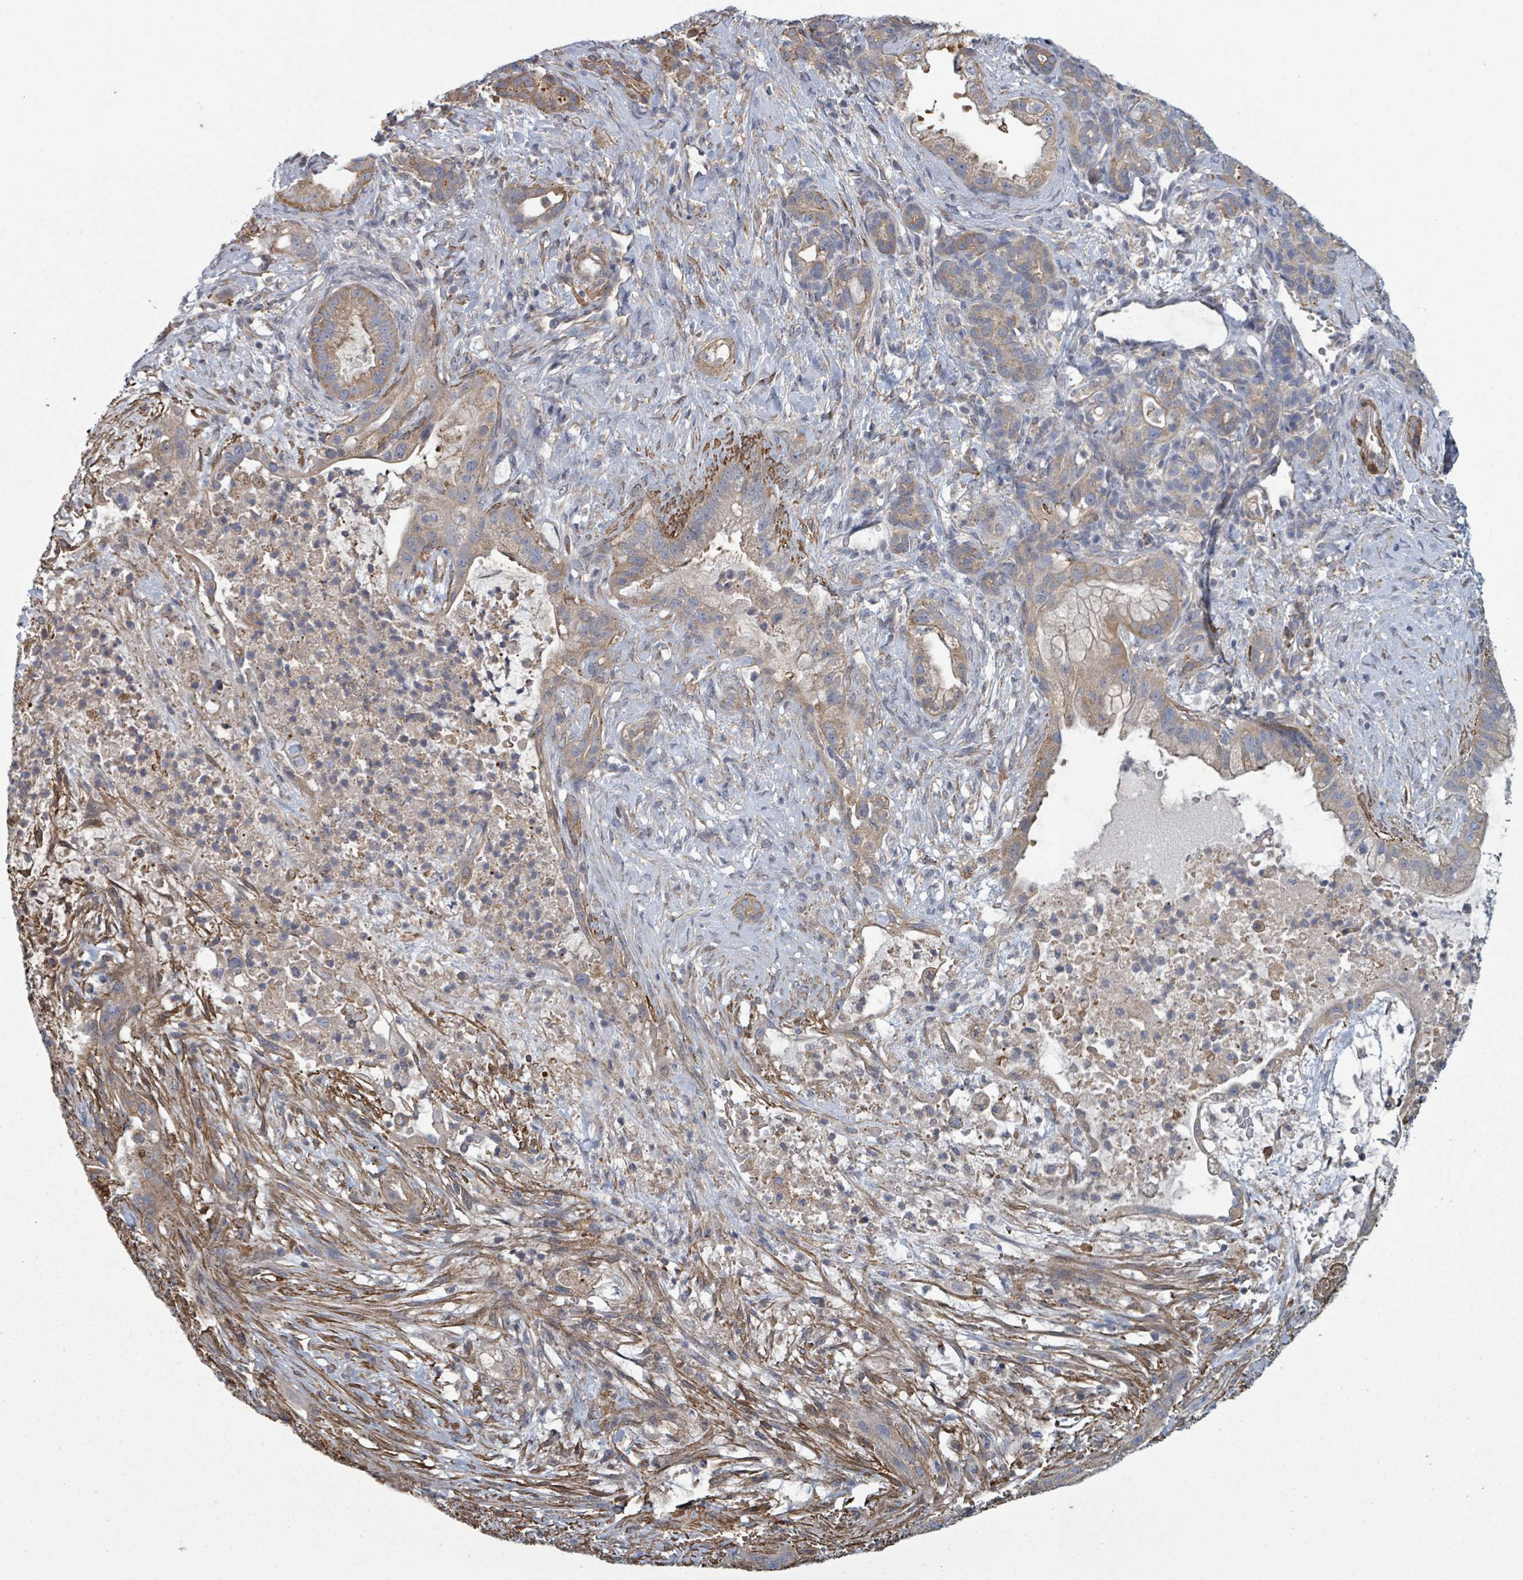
{"staining": {"intensity": "moderate", "quantity": "<25%", "location": "cytoplasmic/membranous"}, "tissue": "pancreatic cancer", "cell_type": "Tumor cells", "image_type": "cancer", "snomed": [{"axis": "morphology", "description": "Adenocarcinoma, NOS"}, {"axis": "topography", "description": "Pancreas"}], "caption": "Pancreatic cancer was stained to show a protein in brown. There is low levels of moderate cytoplasmic/membranous positivity in about <25% of tumor cells. (brown staining indicates protein expression, while blue staining denotes nuclei).", "gene": "ADCK1", "patient": {"sex": "male", "age": 44}}